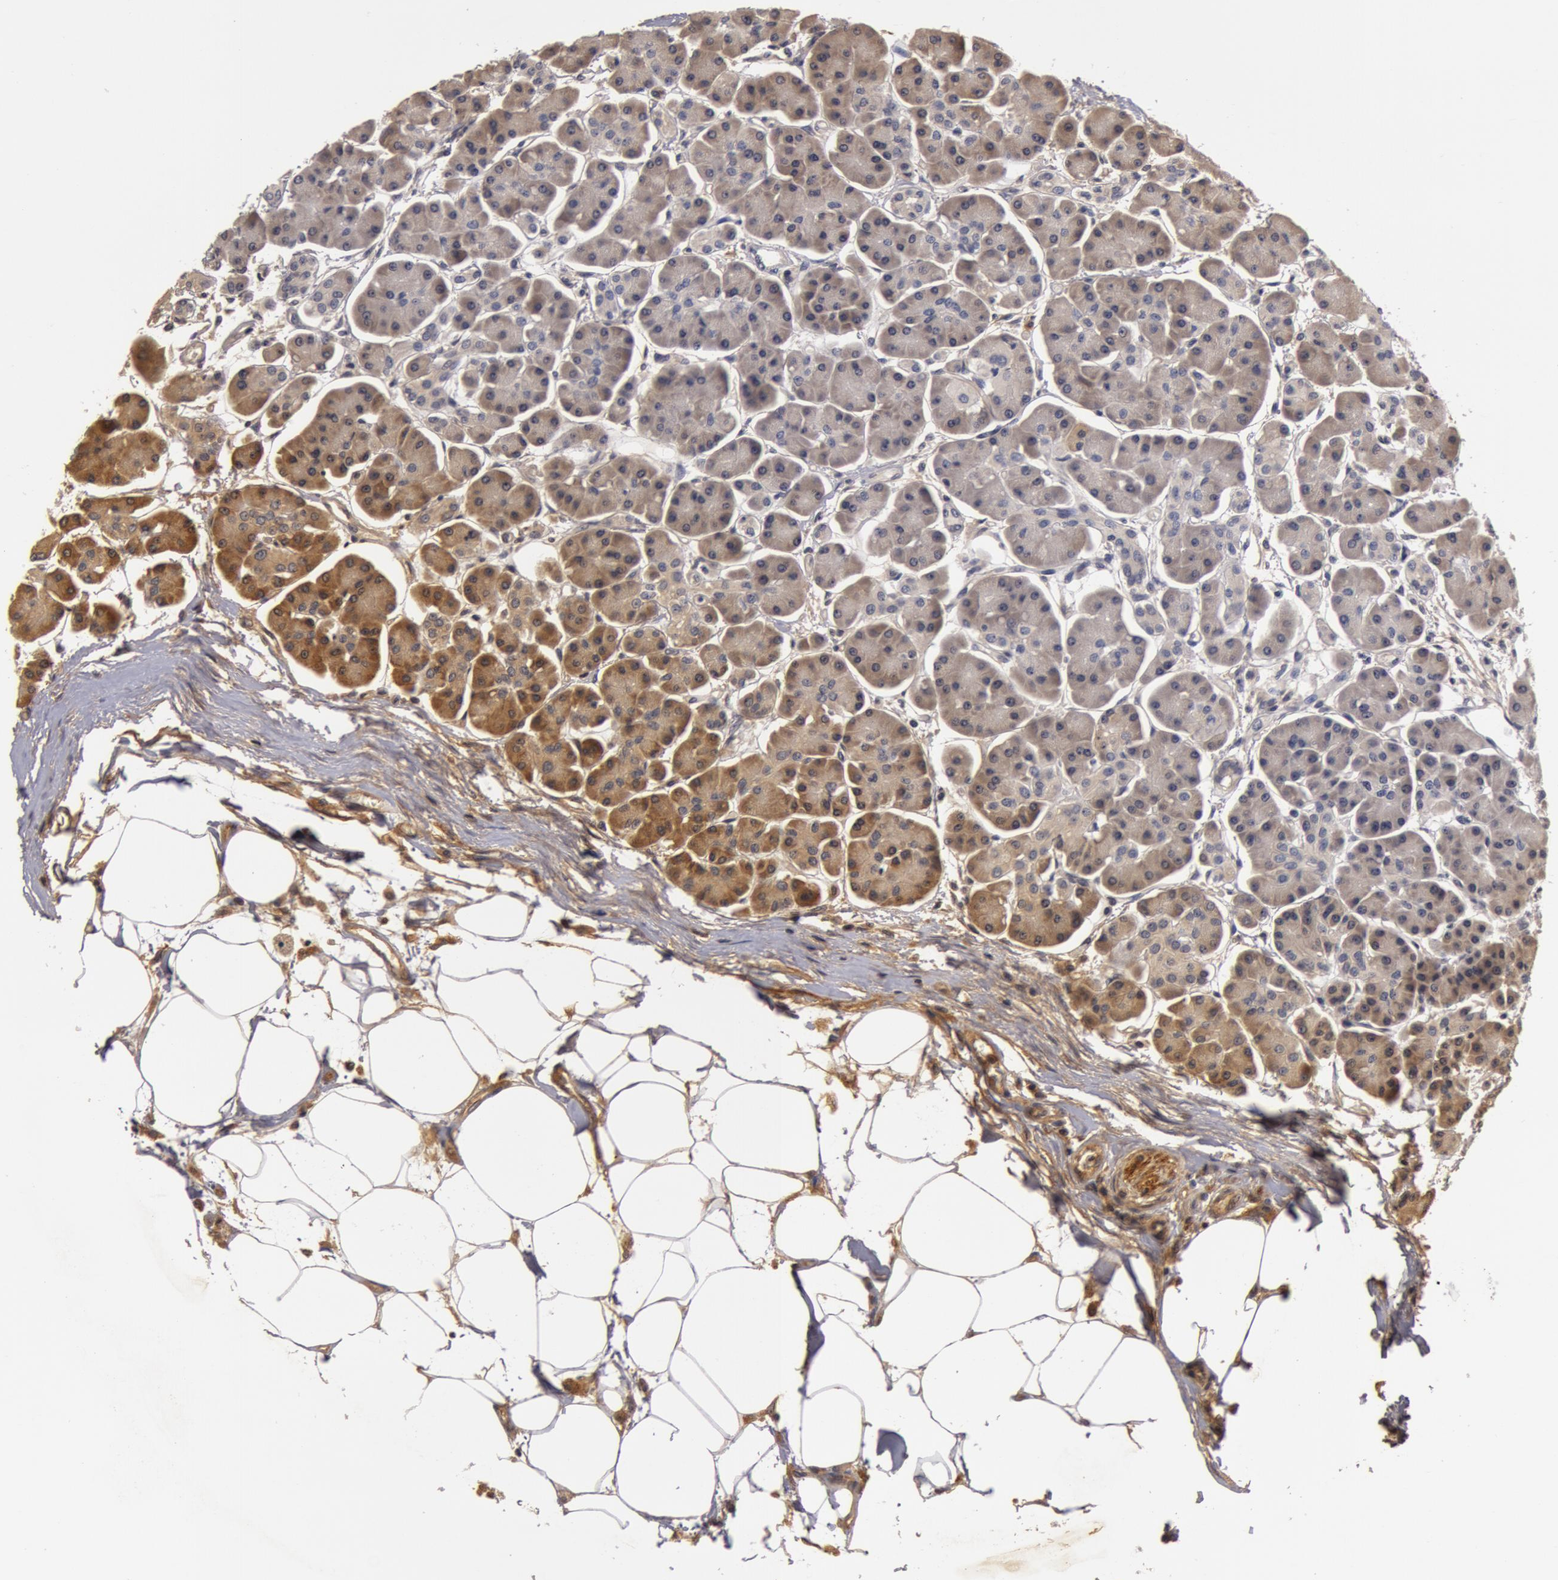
{"staining": {"intensity": "weak", "quantity": ">75%", "location": "cytoplasmic/membranous"}, "tissue": "pancreas", "cell_type": "Exocrine glandular cells", "image_type": "normal", "snomed": [{"axis": "morphology", "description": "Normal tissue, NOS"}, {"axis": "topography", "description": "Pancreas"}, {"axis": "topography", "description": "Duodenum"}], "caption": "Protein positivity by immunohistochemistry shows weak cytoplasmic/membranous positivity in approximately >75% of exocrine glandular cells in normal pancreas.", "gene": "BCHE", "patient": {"sex": "male", "age": 79}}